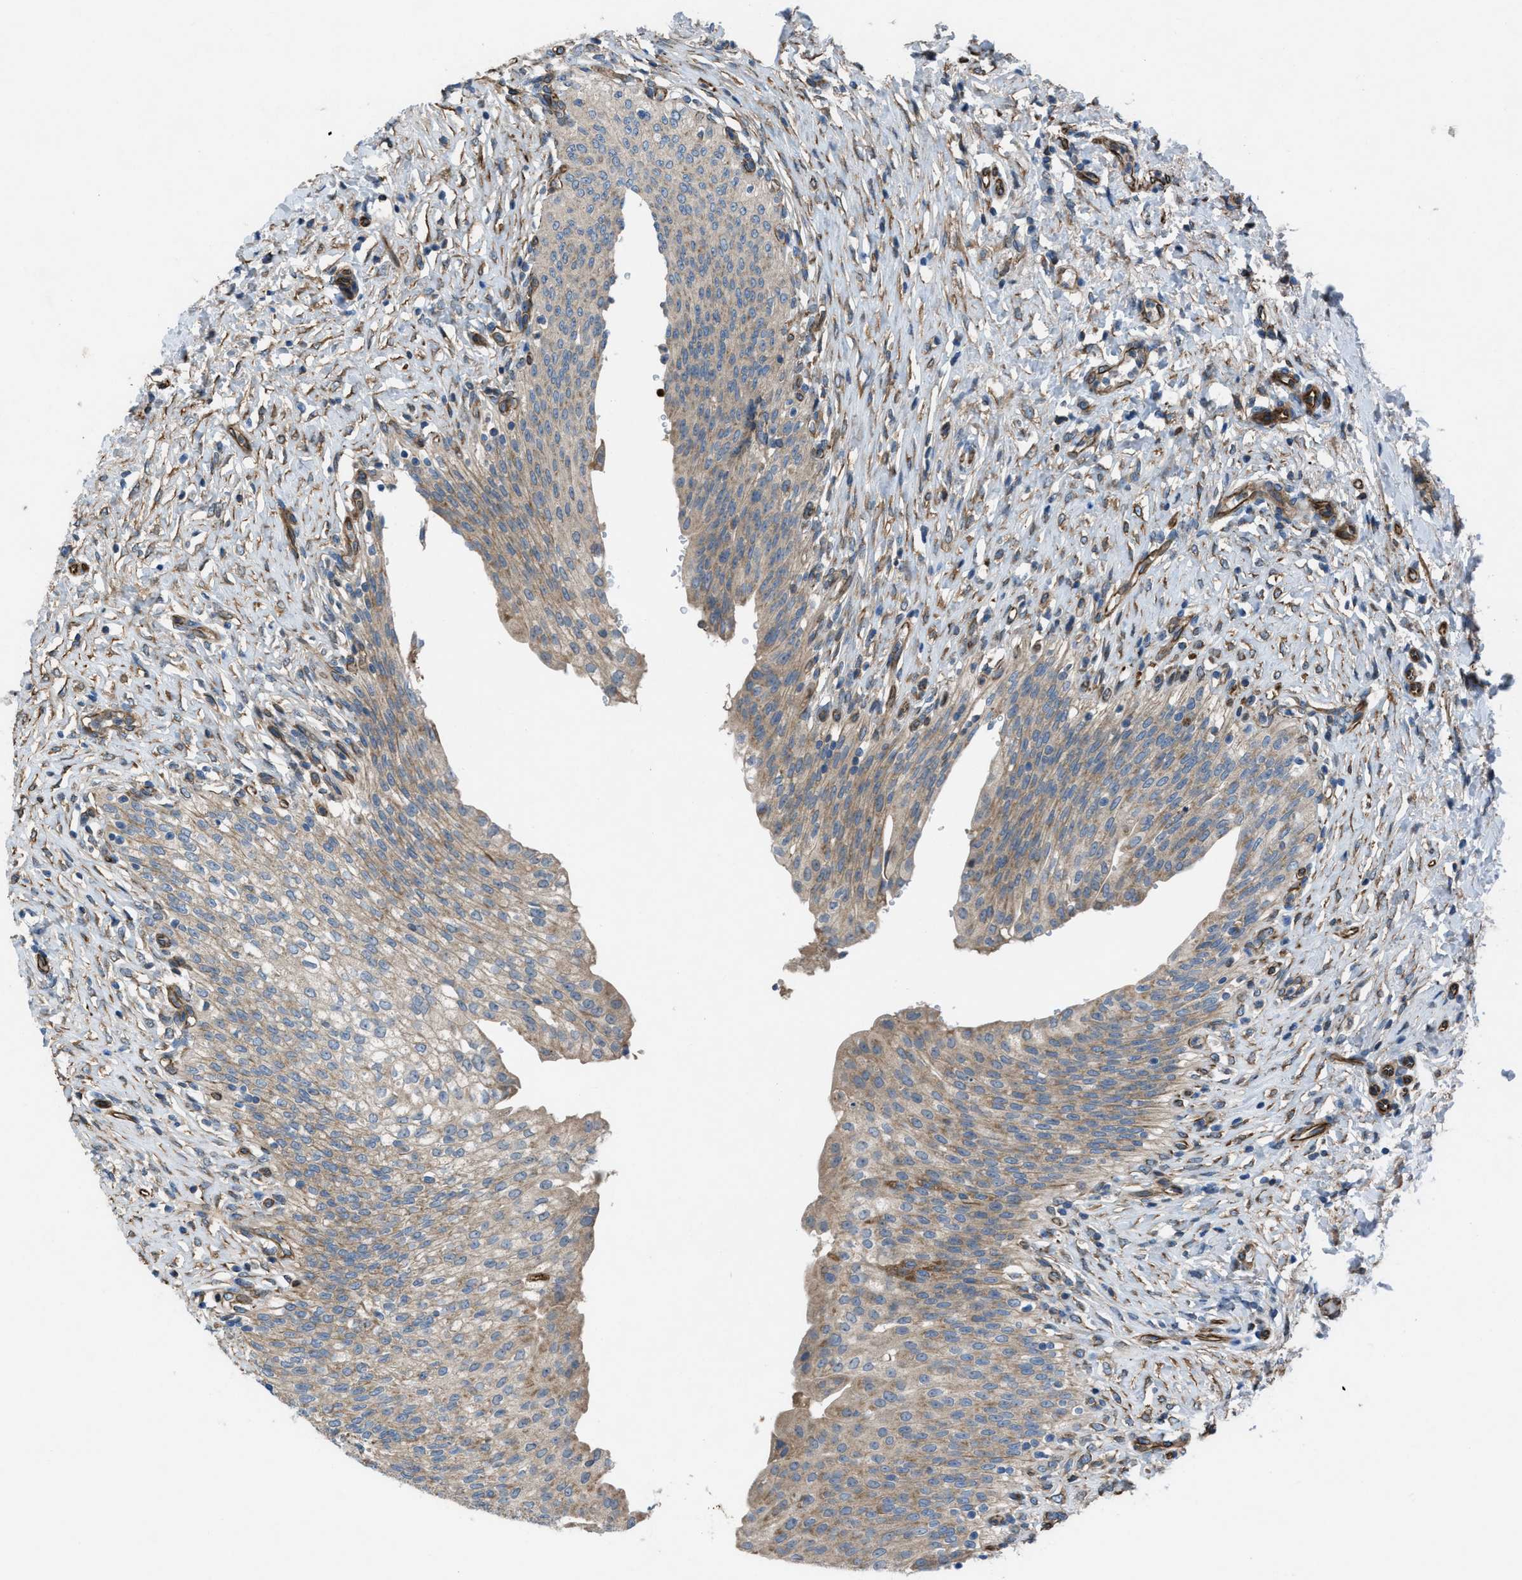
{"staining": {"intensity": "moderate", "quantity": ">75%", "location": "cytoplasmic/membranous"}, "tissue": "urinary bladder", "cell_type": "Urothelial cells", "image_type": "normal", "snomed": [{"axis": "morphology", "description": "Urothelial carcinoma, High grade"}, {"axis": "topography", "description": "Urinary bladder"}], "caption": "A brown stain shows moderate cytoplasmic/membranous expression of a protein in urothelial cells of unremarkable human urinary bladder. (DAB (3,3'-diaminobenzidine) IHC with brightfield microscopy, high magnification).", "gene": "SLC6A9", "patient": {"sex": "male", "age": 46}}